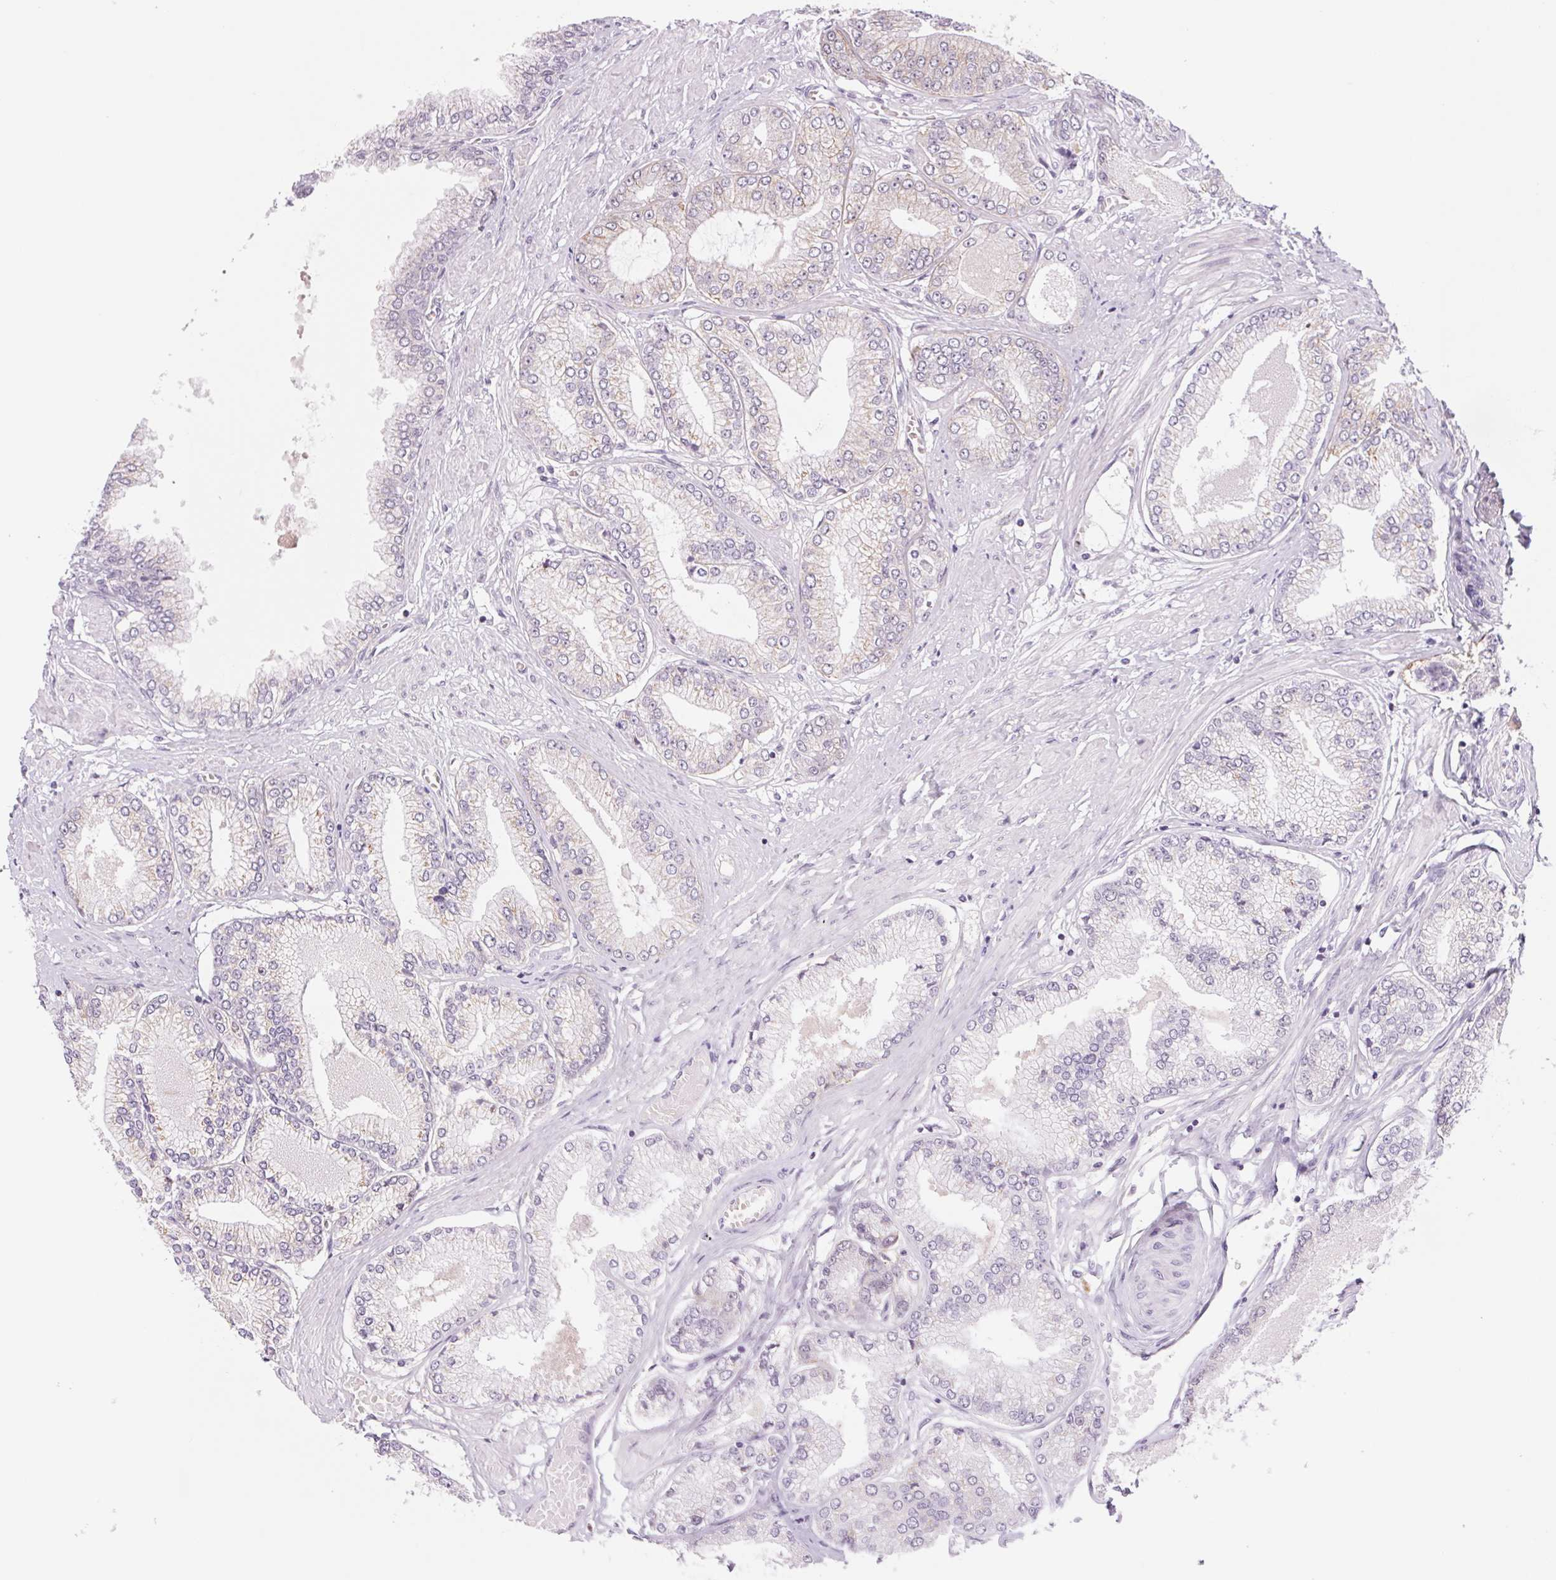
{"staining": {"intensity": "negative", "quantity": "none", "location": "none"}, "tissue": "prostate cancer", "cell_type": "Tumor cells", "image_type": "cancer", "snomed": [{"axis": "morphology", "description": "Adenocarcinoma, Low grade"}, {"axis": "topography", "description": "Prostate"}], "caption": "IHC image of prostate cancer (adenocarcinoma (low-grade)) stained for a protein (brown), which demonstrates no staining in tumor cells.", "gene": "ZC3H14", "patient": {"sex": "male", "age": 55}}